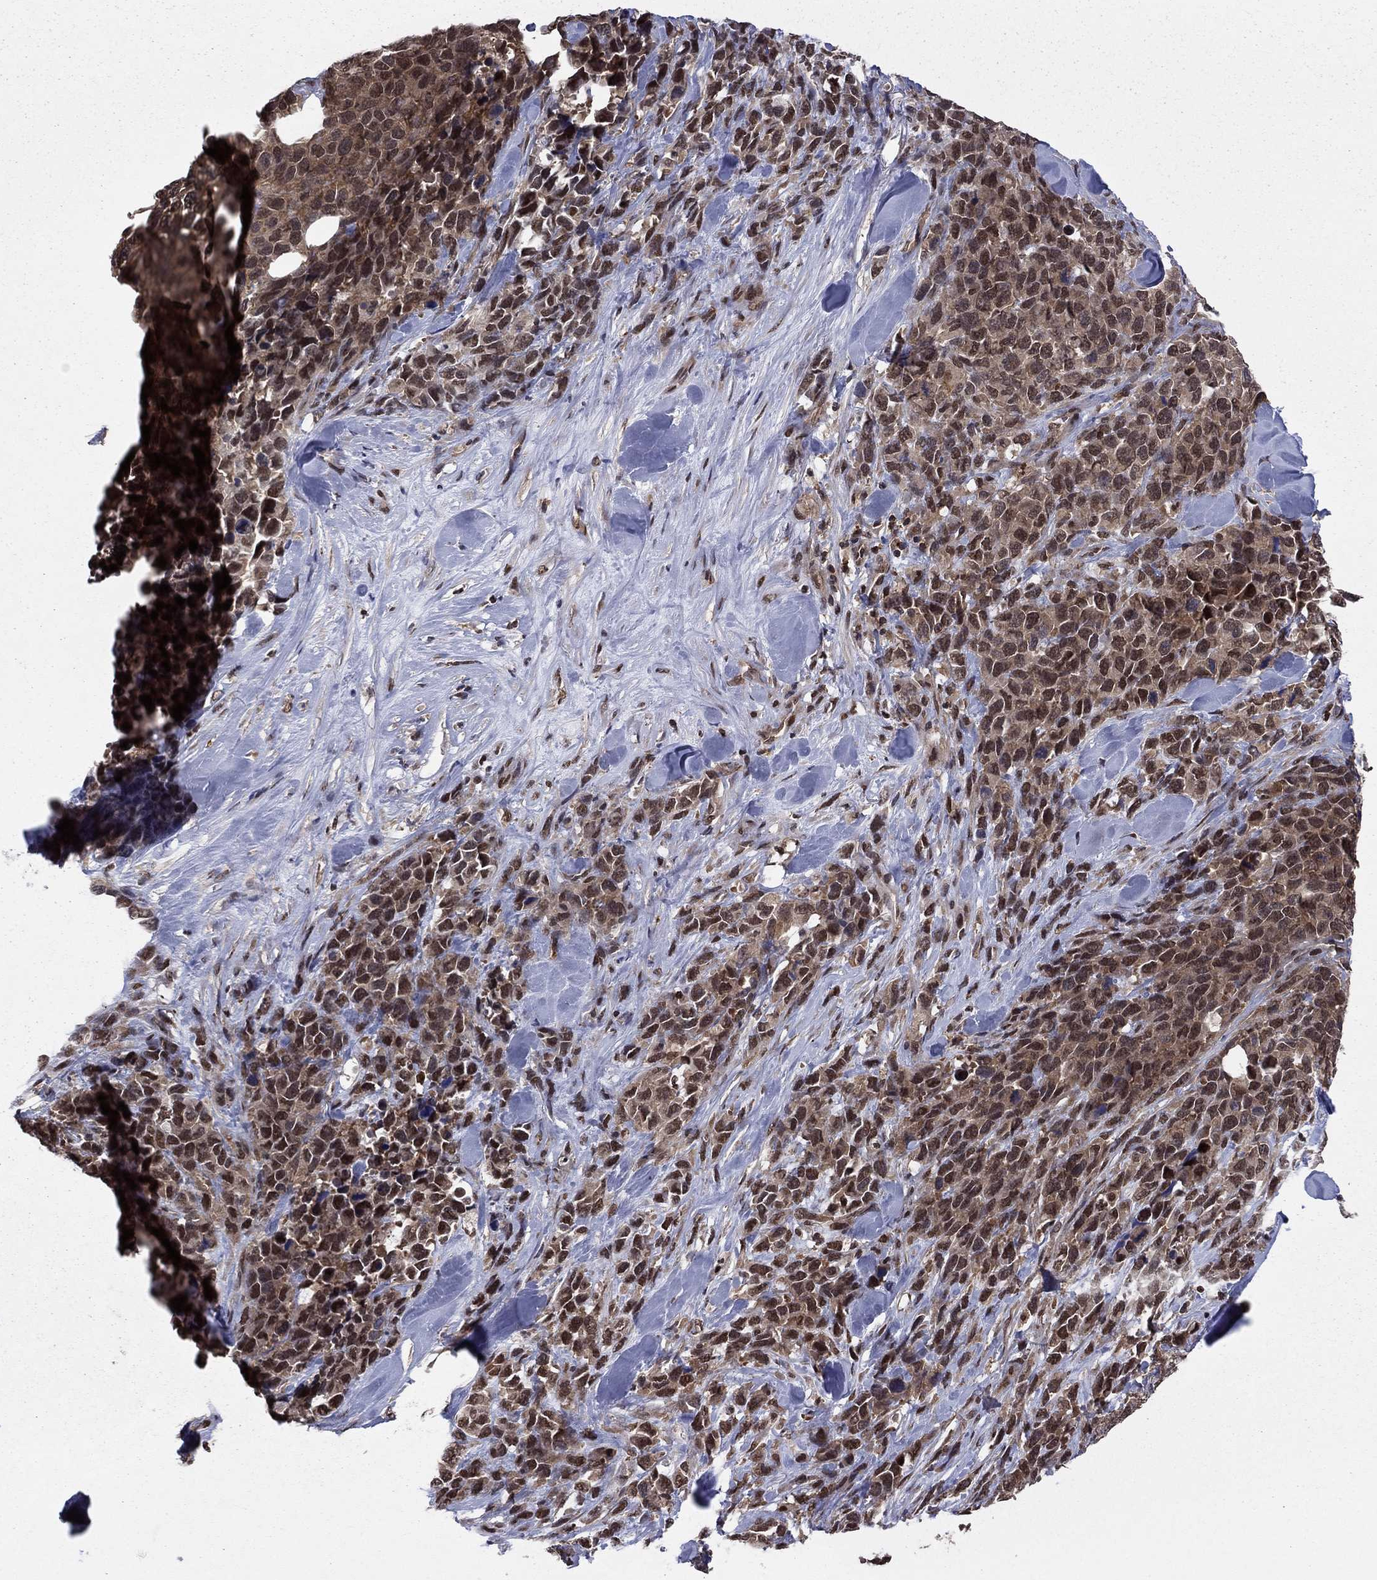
{"staining": {"intensity": "moderate", "quantity": "25%-75%", "location": "nuclear"}, "tissue": "melanoma", "cell_type": "Tumor cells", "image_type": "cancer", "snomed": [{"axis": "morphology", "description": "Malignant melanoma, Metastatic site"}, {"axis": "topography", "description": "Skin"}], "caption": "There is medium levels of moderate nuclear staining in tumor cells of malignant melanoma (metastatic site), as demonstrated by immunohistochemical staining (brown color).", "gene": "PSMD2", "patient": {"sex": "male", "age": 84}}